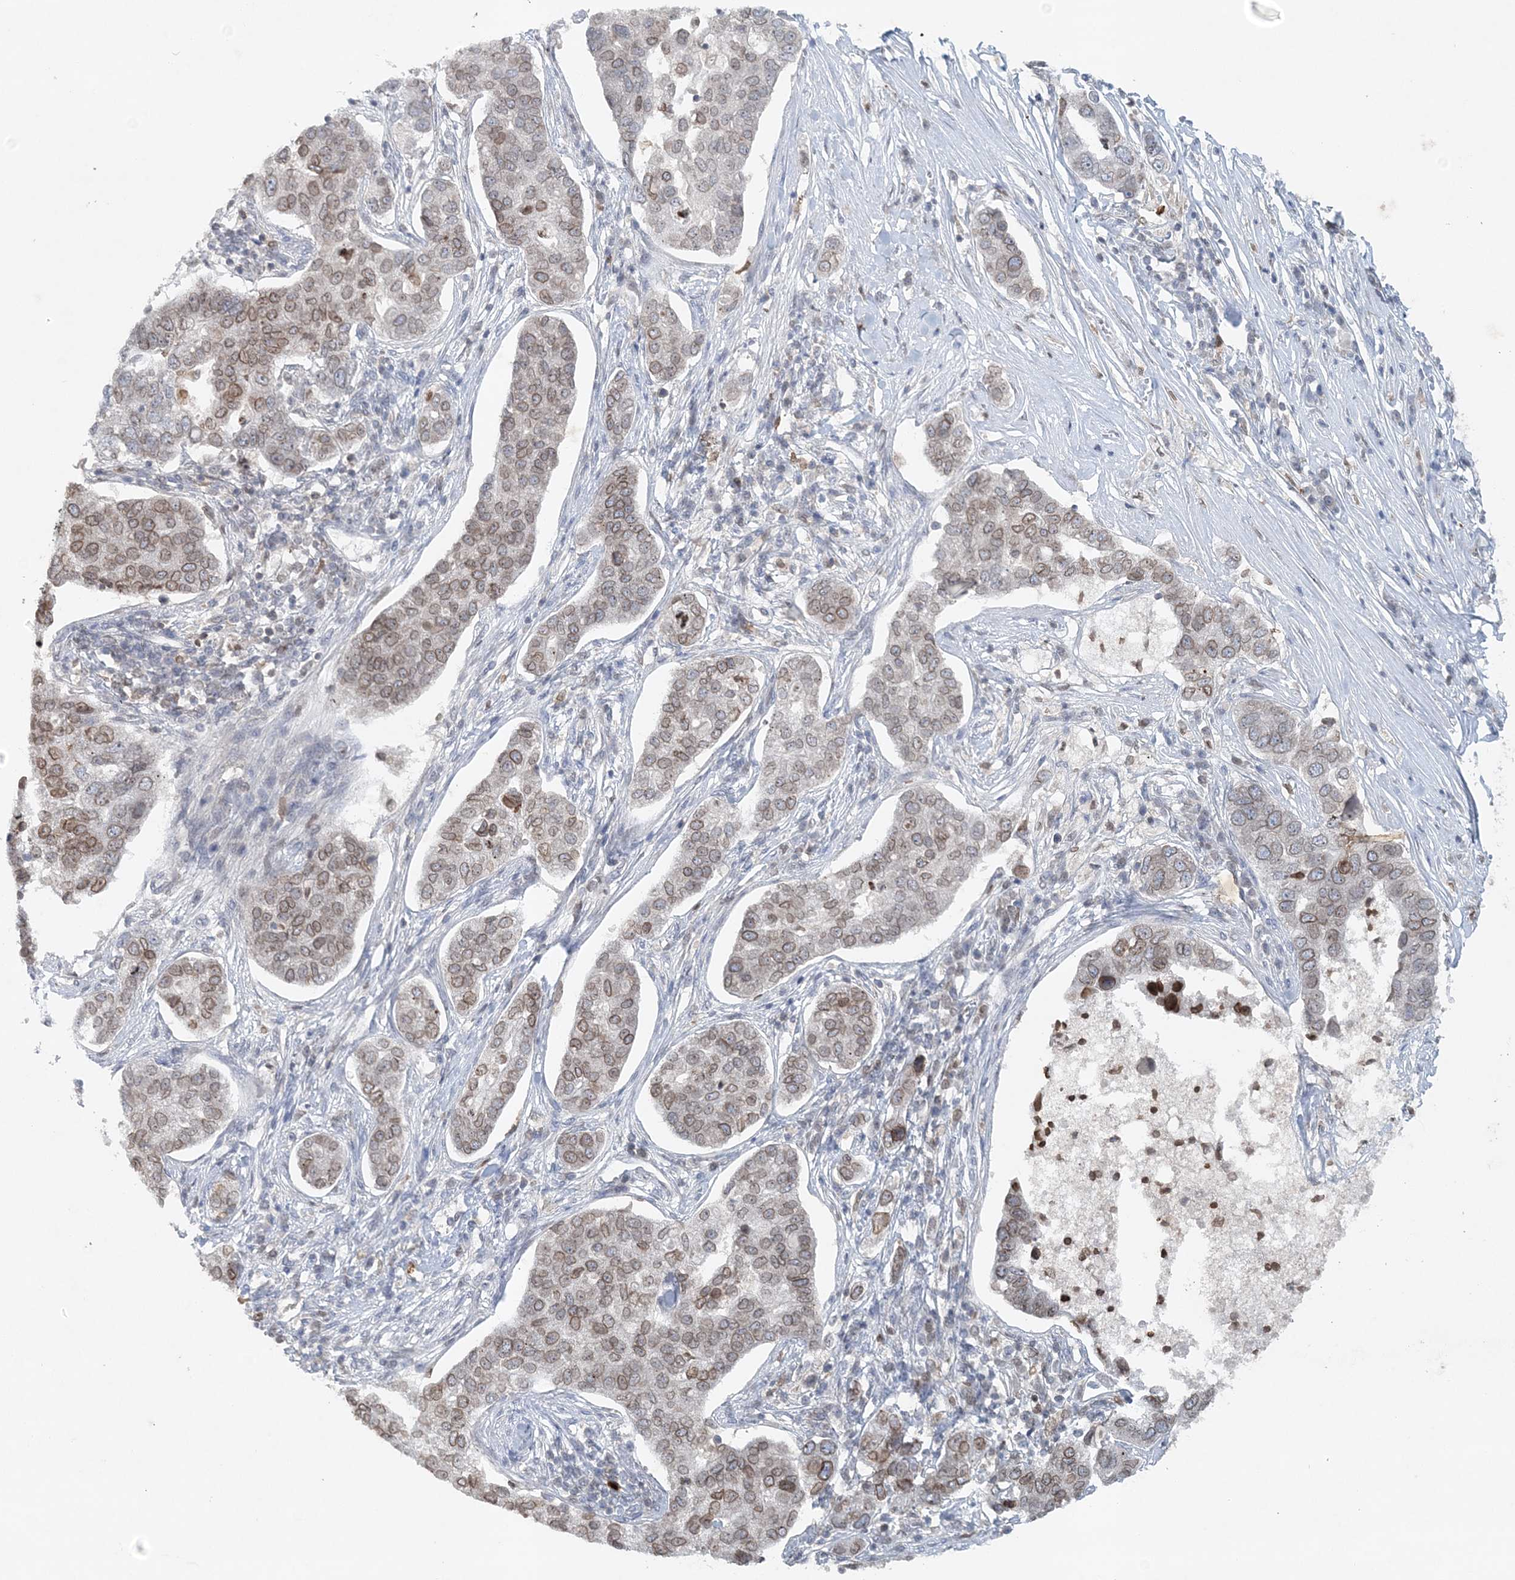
{"staining": {"intensity": "moderate", "quantity": ">75%", "location": "cytoplasmic/membranous,nuclear"}, "tissue": "pancreatic cancer", "cell_type": "Tumor cells", "image_type": "cancer", "snomed": [{"axis": "morphology", "description": "Adenocarcinoma, NOS"}, {"axis": "topography", "description": "Pancreas"}], "caption": "Protein staining of adenocarcinoma (pancreatic) tissue exhibits moderate cytoplasmic/membranous and nuclear expression in approximately >75% of tumor cells. (DAB (3,3'-diaminobenzidine) IHC, brown staining for protein, blue staining for nuclei).", "gene": "NUP54", "patient": {"sex": "female", "age": 61}}